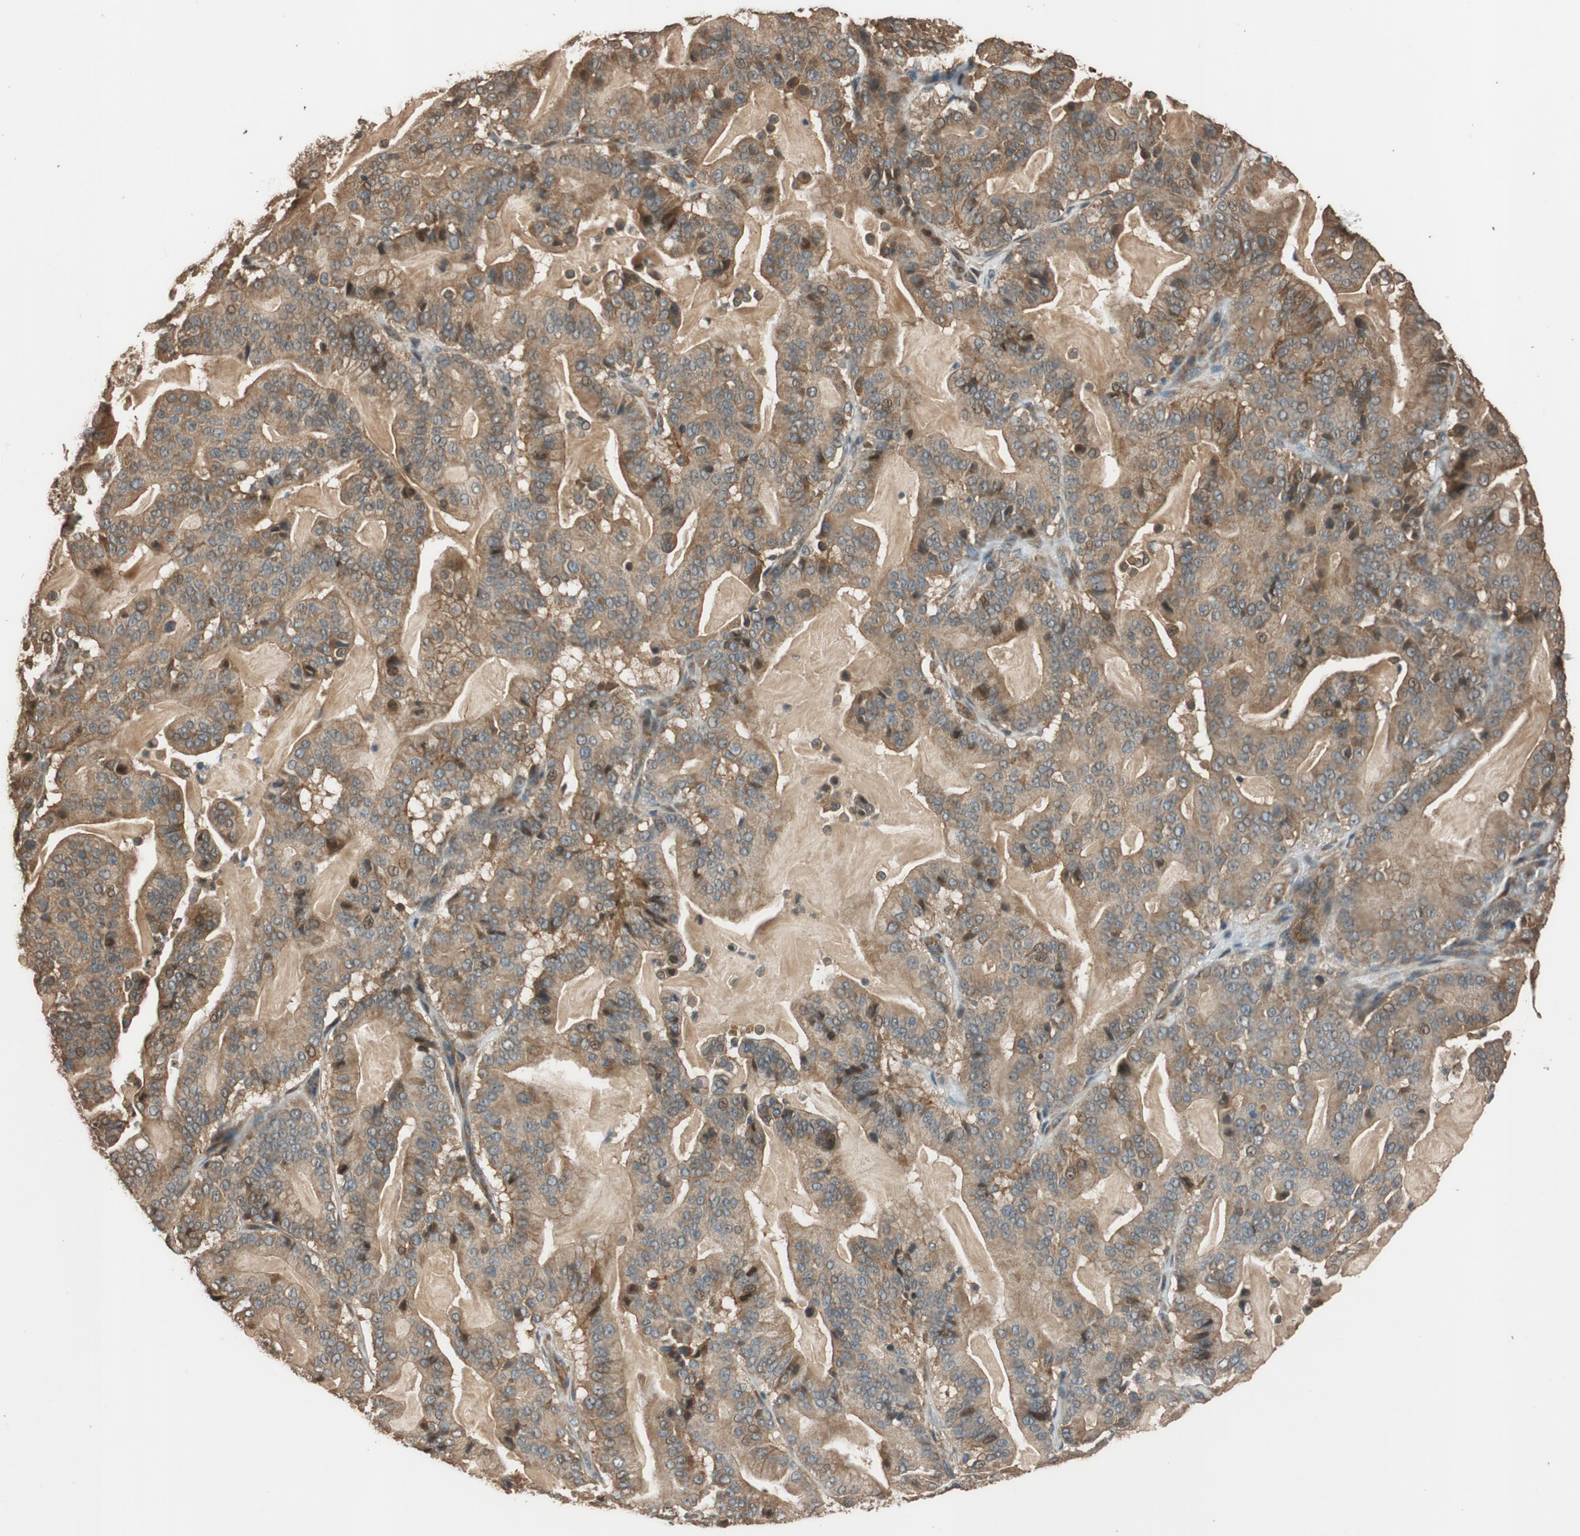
{"staining": {"intensity": "moderate", "quantity": ">75%", "location": "cytoplasmic/membranous,nuclear"}, "tissue": "pancreatic cancer", "cell_type": "Tumor cells", "image_type": "cancer", "snomed": [{"axis": "morphology", "description": "Adenocarcinoma, NOS"}, {"axis": "topography", "description": "Pancreas"}], "caption": "A histopathology image of human adenocarcinoma (pancreatic) stained for a protein reveals moderate cytoplasmic/membranous and nuclear brown staining in tumor cells.", "gene": "MST1R", "patient": {"sex": "male", "age": 63}}